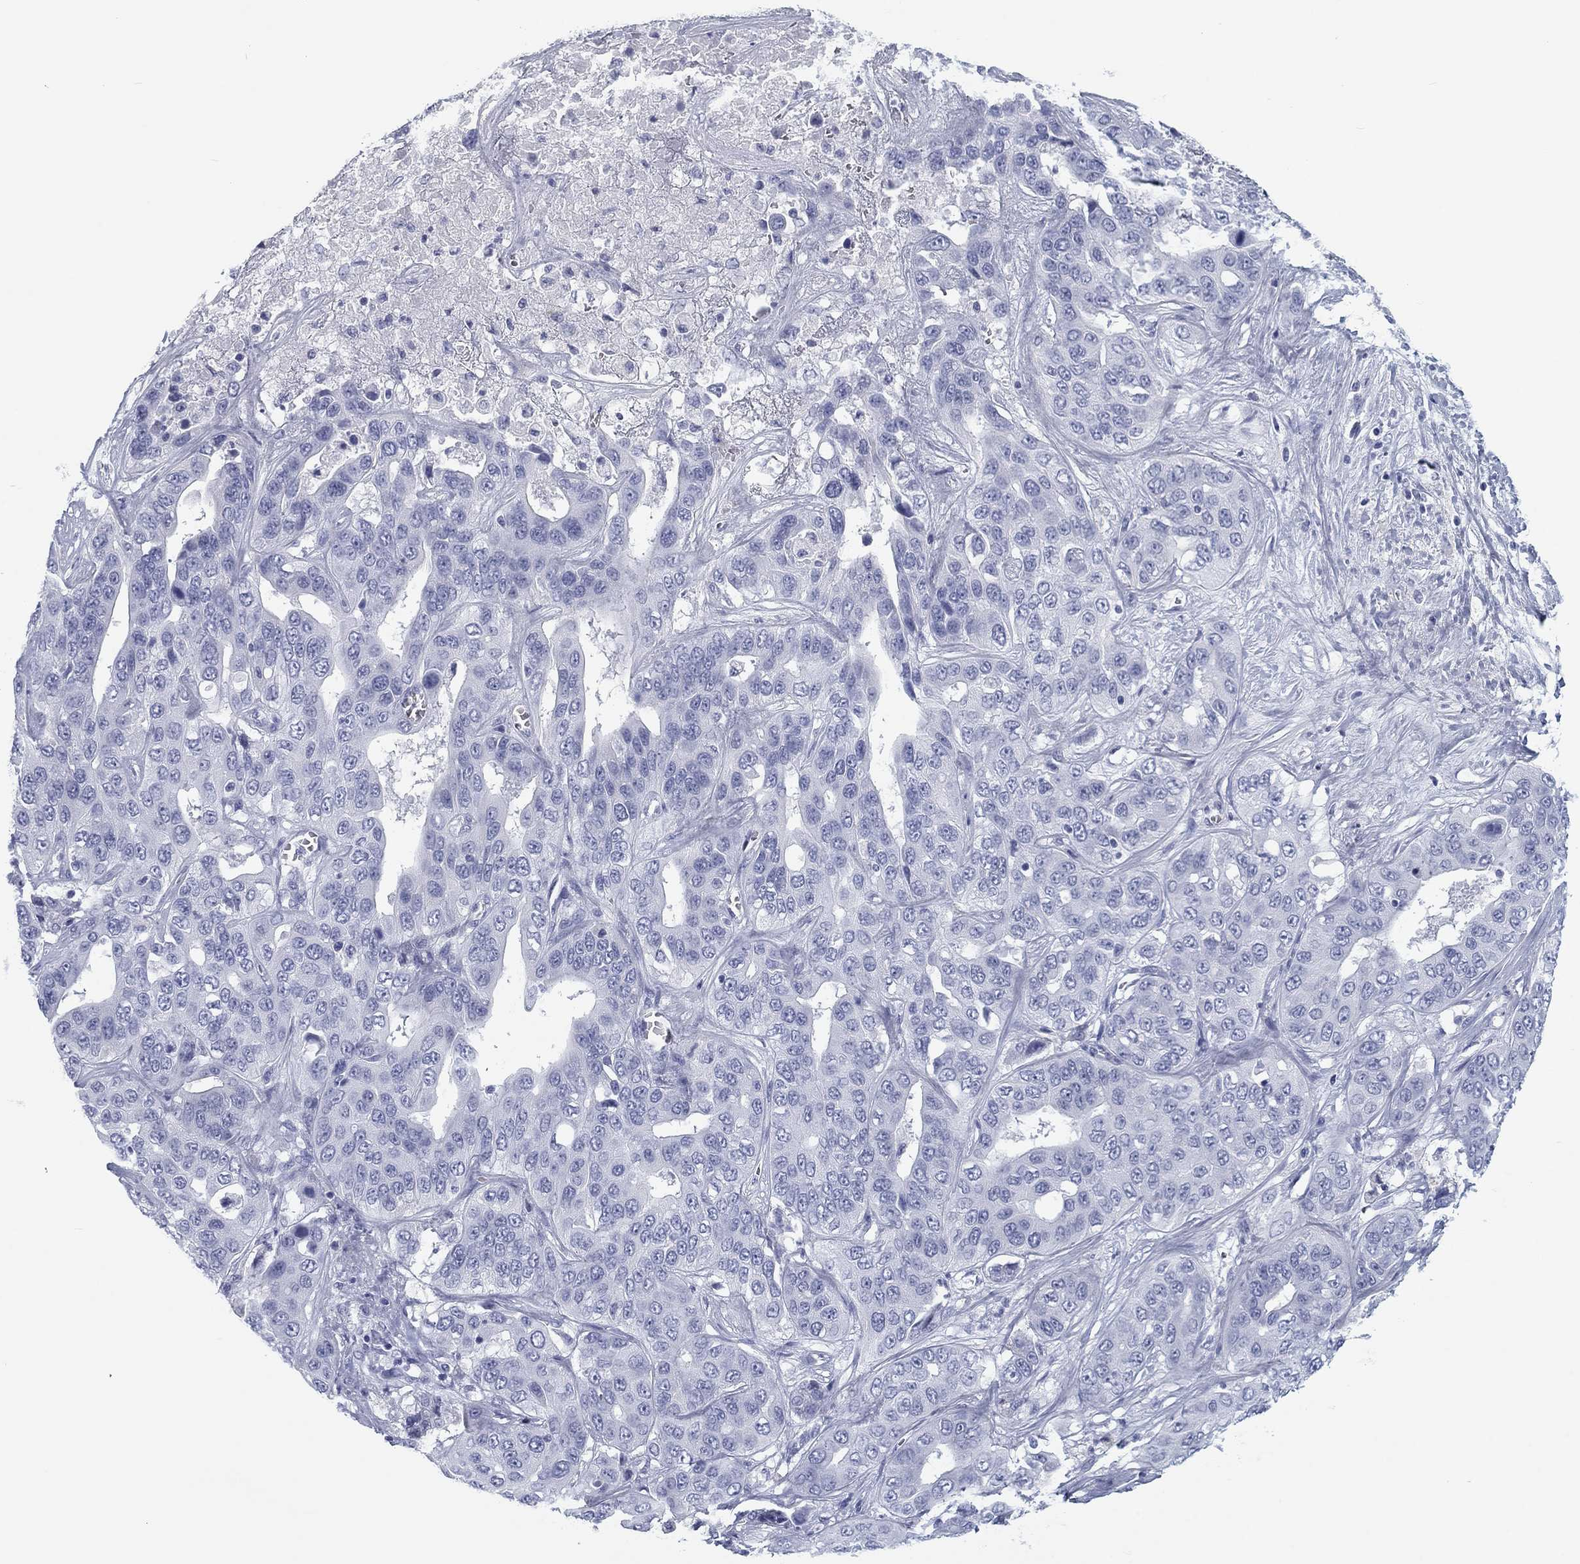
{"staining": {"intensity": "negative", "quantity": "none", "location": "none"}, "tissue": "liver cancer", "cell_type": "Tumor cells", "image_type": "cancer", "snomed": [{"axis": "morphology", "description": "Cholangiocarcinoma"}, {"axis": "topography", "description": "Liver"}], "caption": "Tumor cells are negative for protein expression in human liver cholangiocarcinoma. (Immunohistochemistry, brightfield microscopy, high magnification).", "gene": "CALB1", "patient": {"sex": "female", "age": 52}}